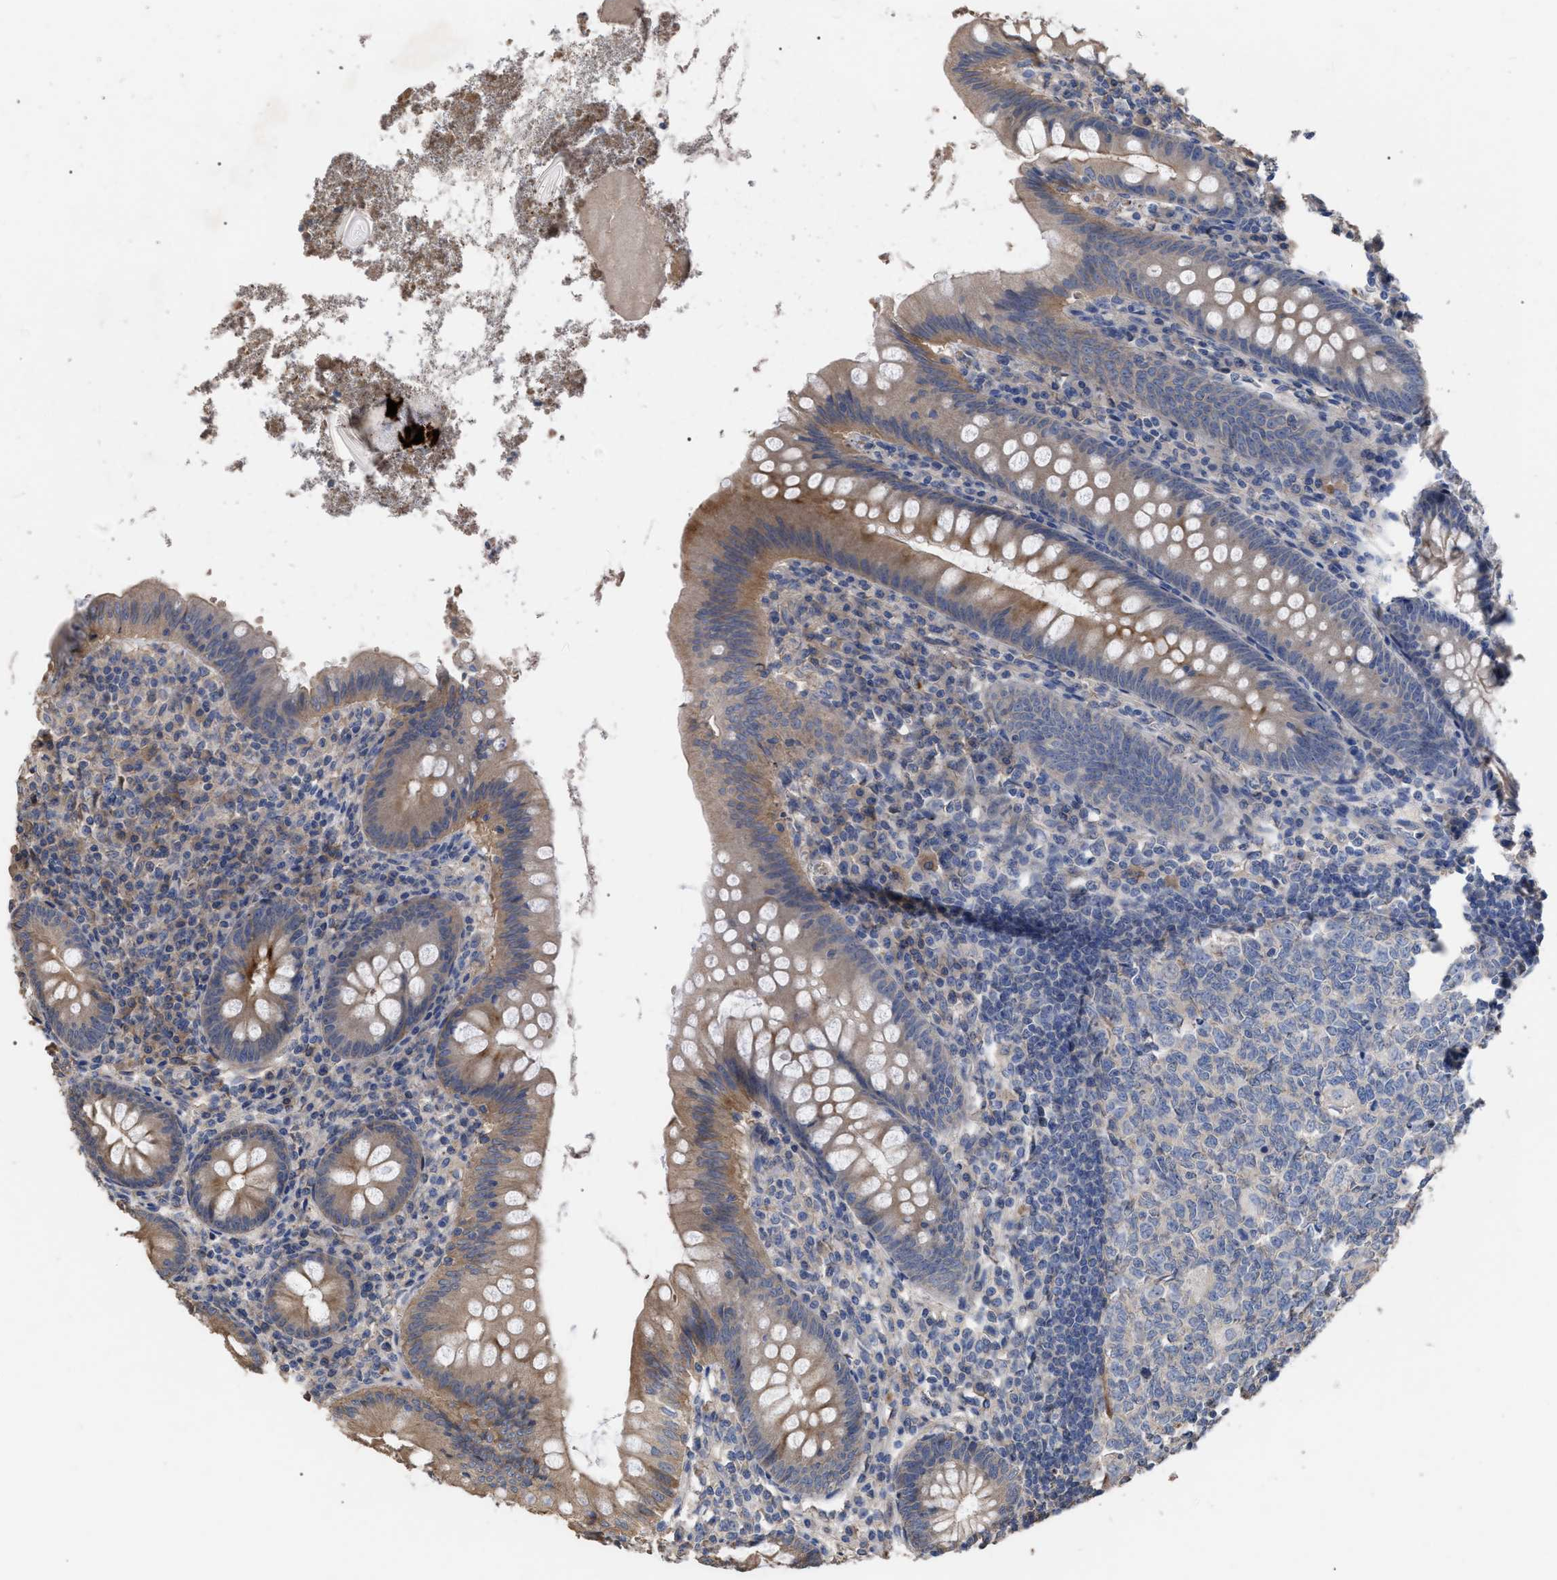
{"staining": {"intensity": "moderate", "quantity": ">75%", "location": "cytoplasmic/membranous"}, "tissue": "appendix", "cell_type": "Glandular cells", "image_type": "normal", "snomed": [{"axis": "morphology", "description": "Normal tissue, NOS"}, {"axis": "topography", "description": "Appendix"}], "caption": "Moderate cytoplasmic/membranous protein positivity is identified in approximately >75% of glandular cells in appendix.", "gene": "BTN2A1", "patient": {"sex": "male", "age": 56}}